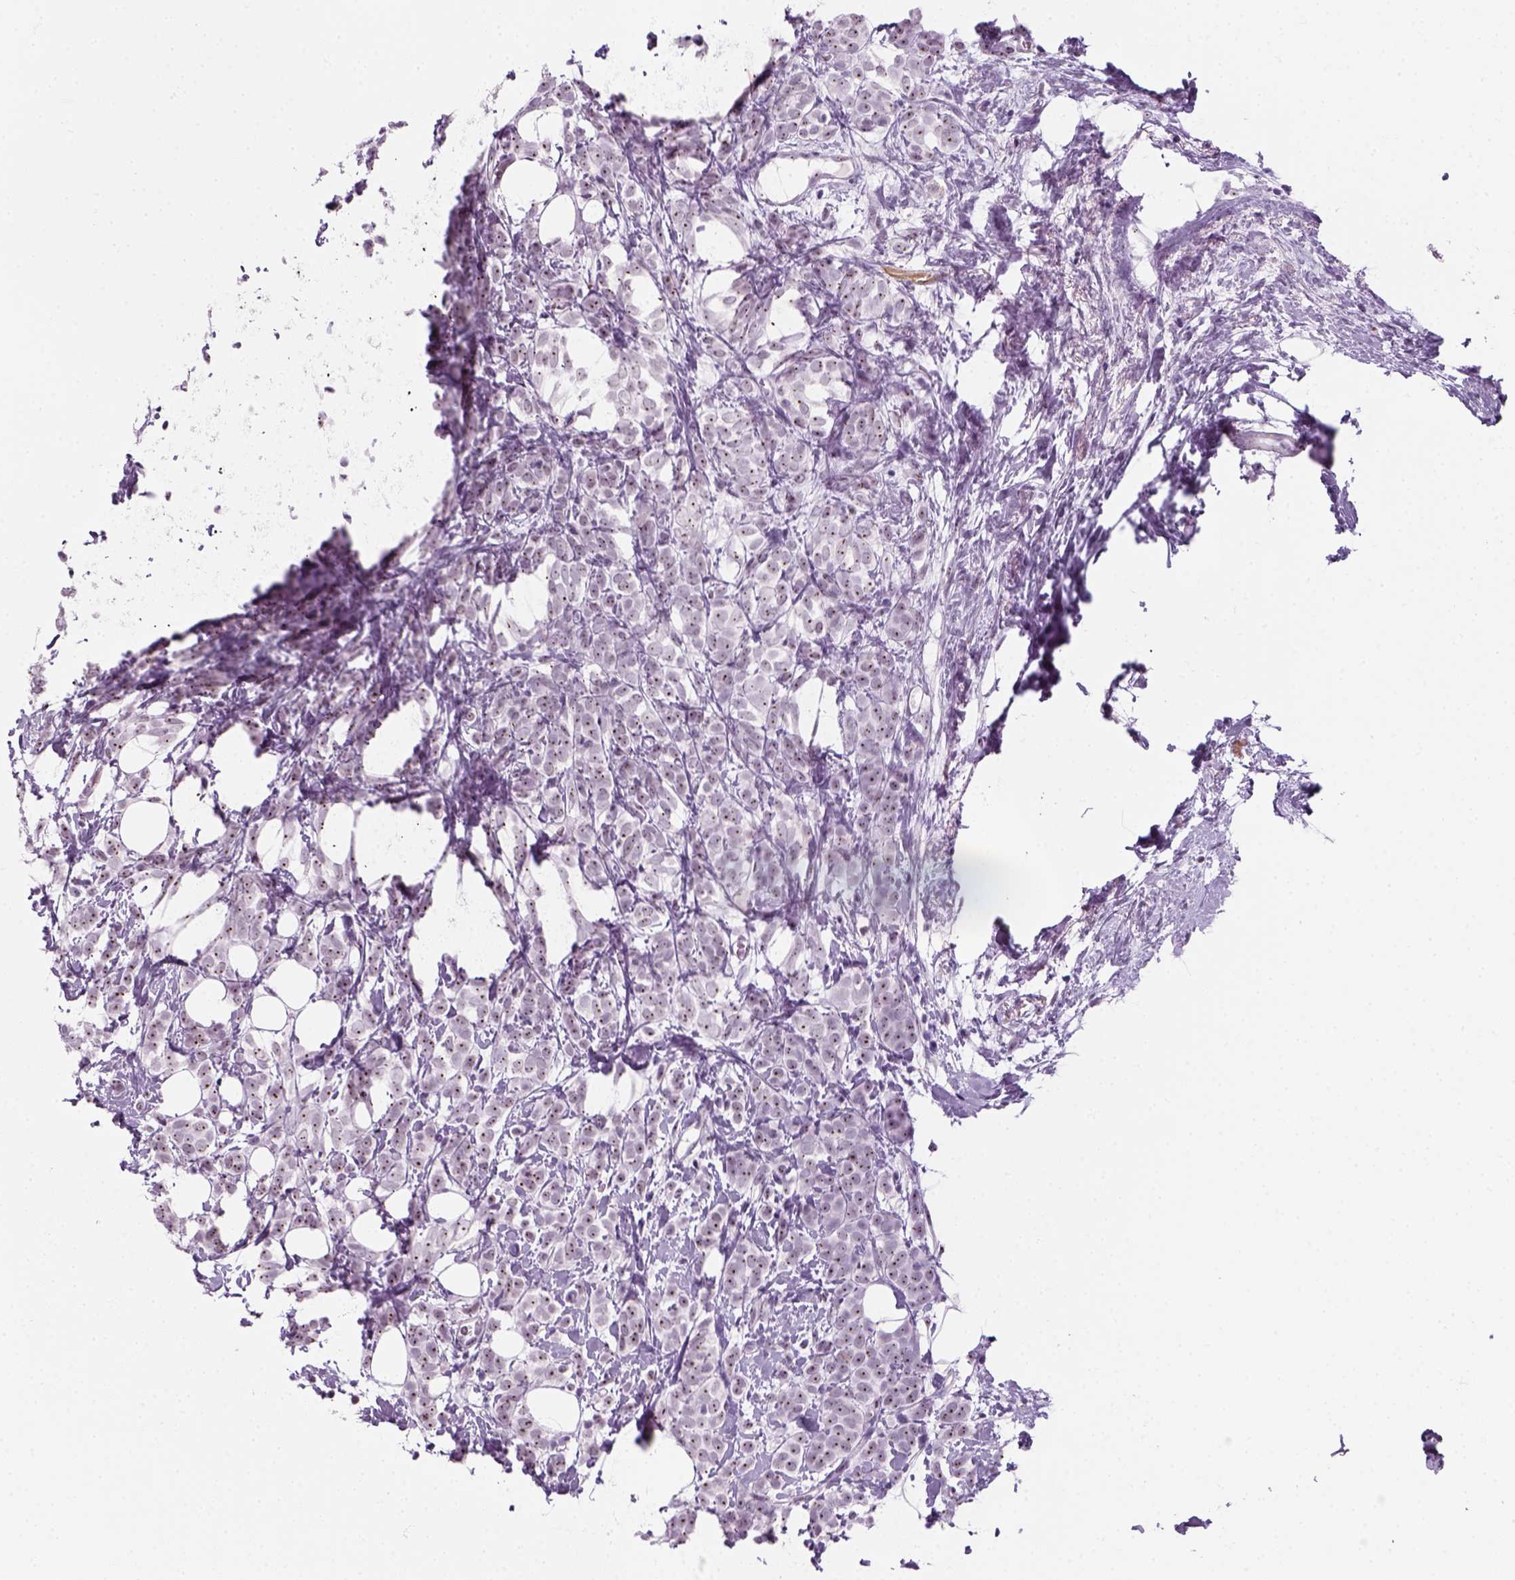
{"staining": {"intensity": "strong", "quantity": ">75%", "location": "nuclear"}, "tissue": "breast cancer", "cell_type": "Tumor cells", "image_type": "cancer", "snomed": [{"axis": "morphology", "description": "Lobular carcinoma"}, {"axis": "topography", "description": "Breast"}], "caption": "Protein staining of breast cancer tissue demonstrates strong nuclear staining in about >75% of tumor cells.", "gene": "ZNF865", "patient": {"sex": "female", "age": 49}}